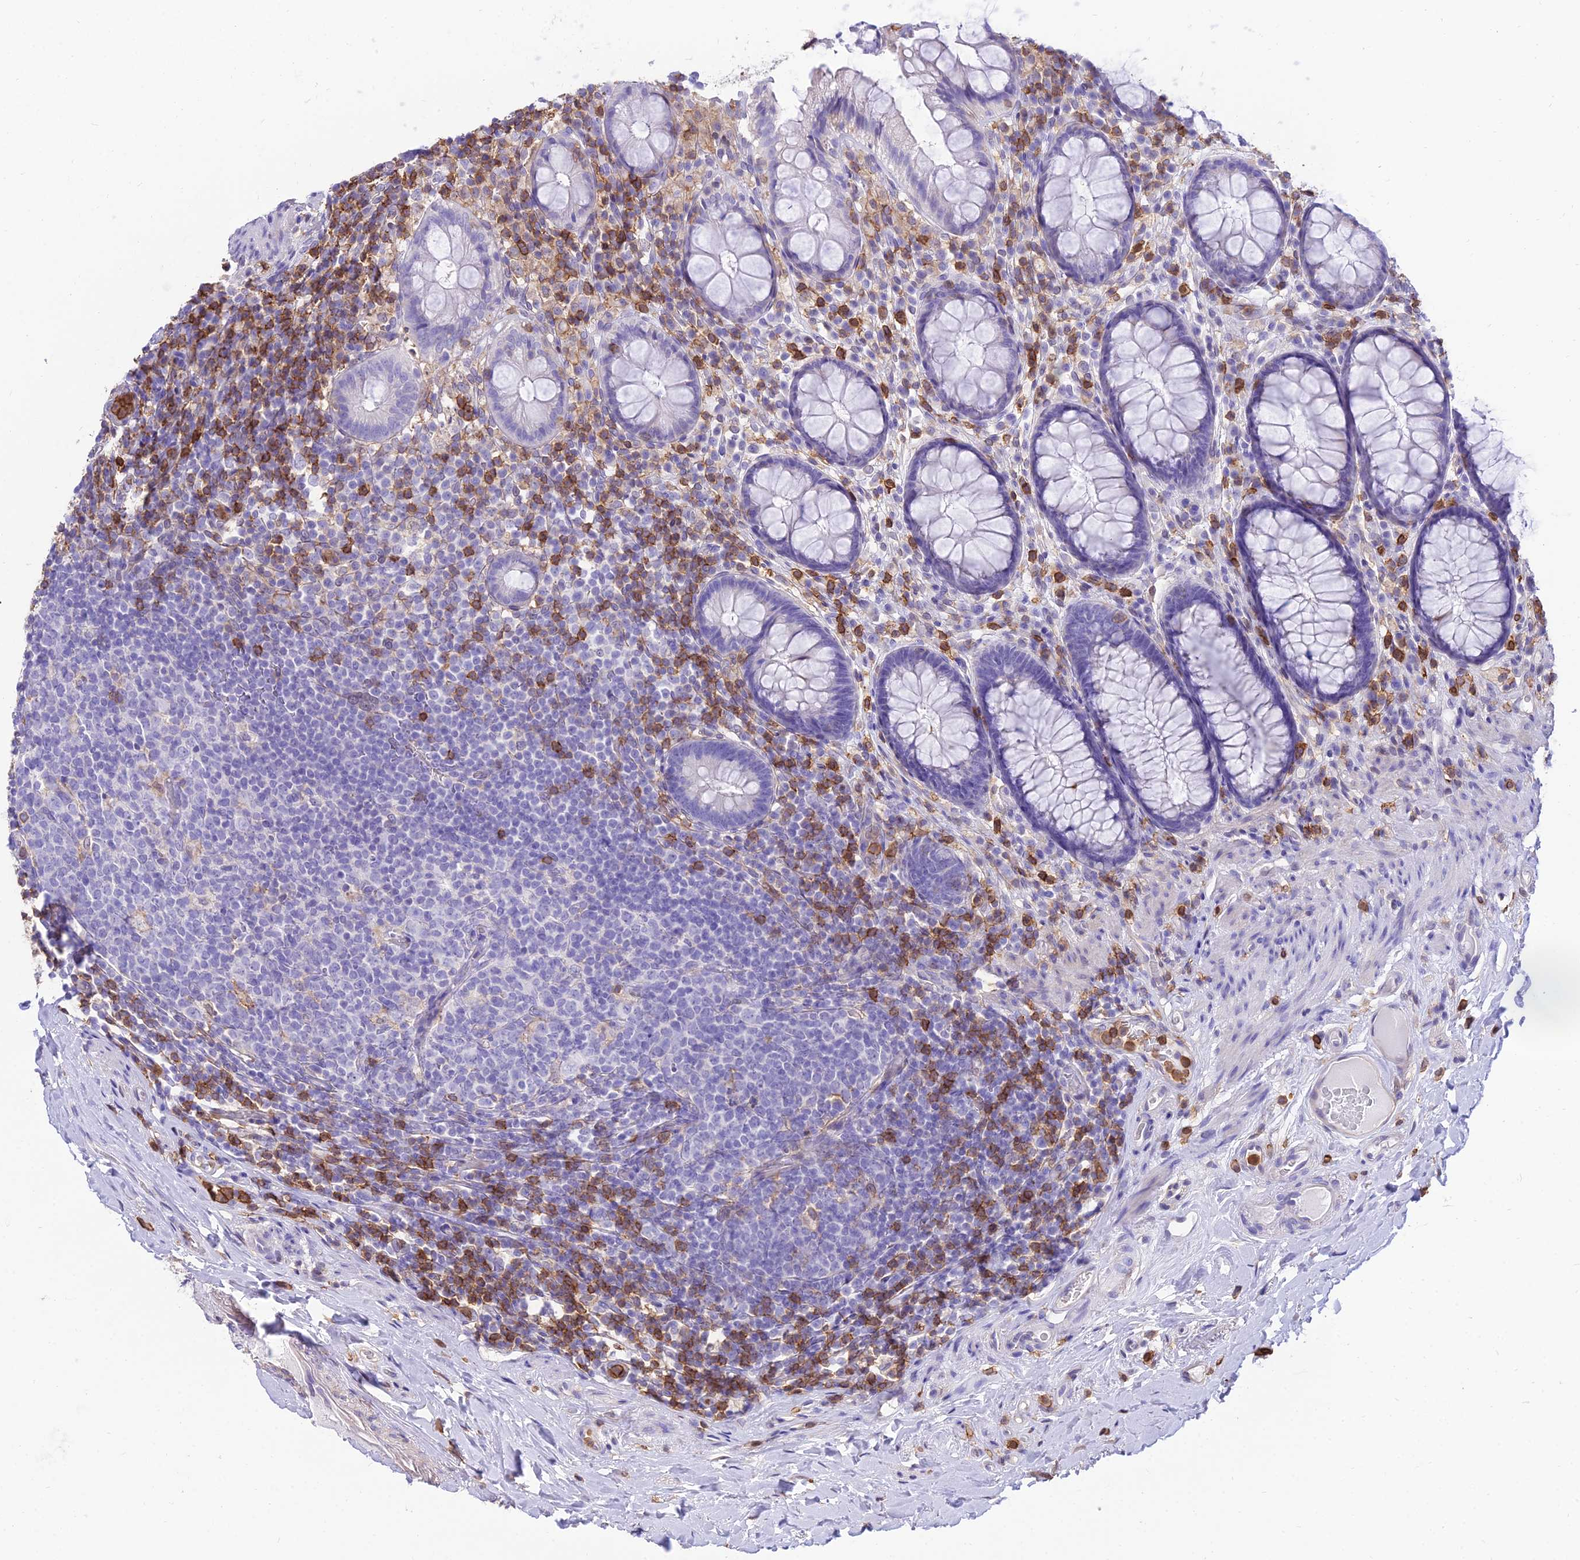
{"staining": {"intensity": "negative", "quantity": "none", "location": "none"}, "tissue": "rectum", "cell_type": "Glandular cells", "image_type": "normal", "snomed": [{"axis": "morphology", "description": "Normal tissue, NOS"}, {"axis": "topography", "description": "Rectum"}], "caption": "Photomicrograph shows no significant protein staining in glandular cells of normal rectum. The staining was performed using DAB to visualize the protein expression in brown, while the nuclei were stained in blue with hematoxylin (Magnification: 20x).", "gene": "SREK1IP1", "patient": {"sex": "male", "age": 83}}